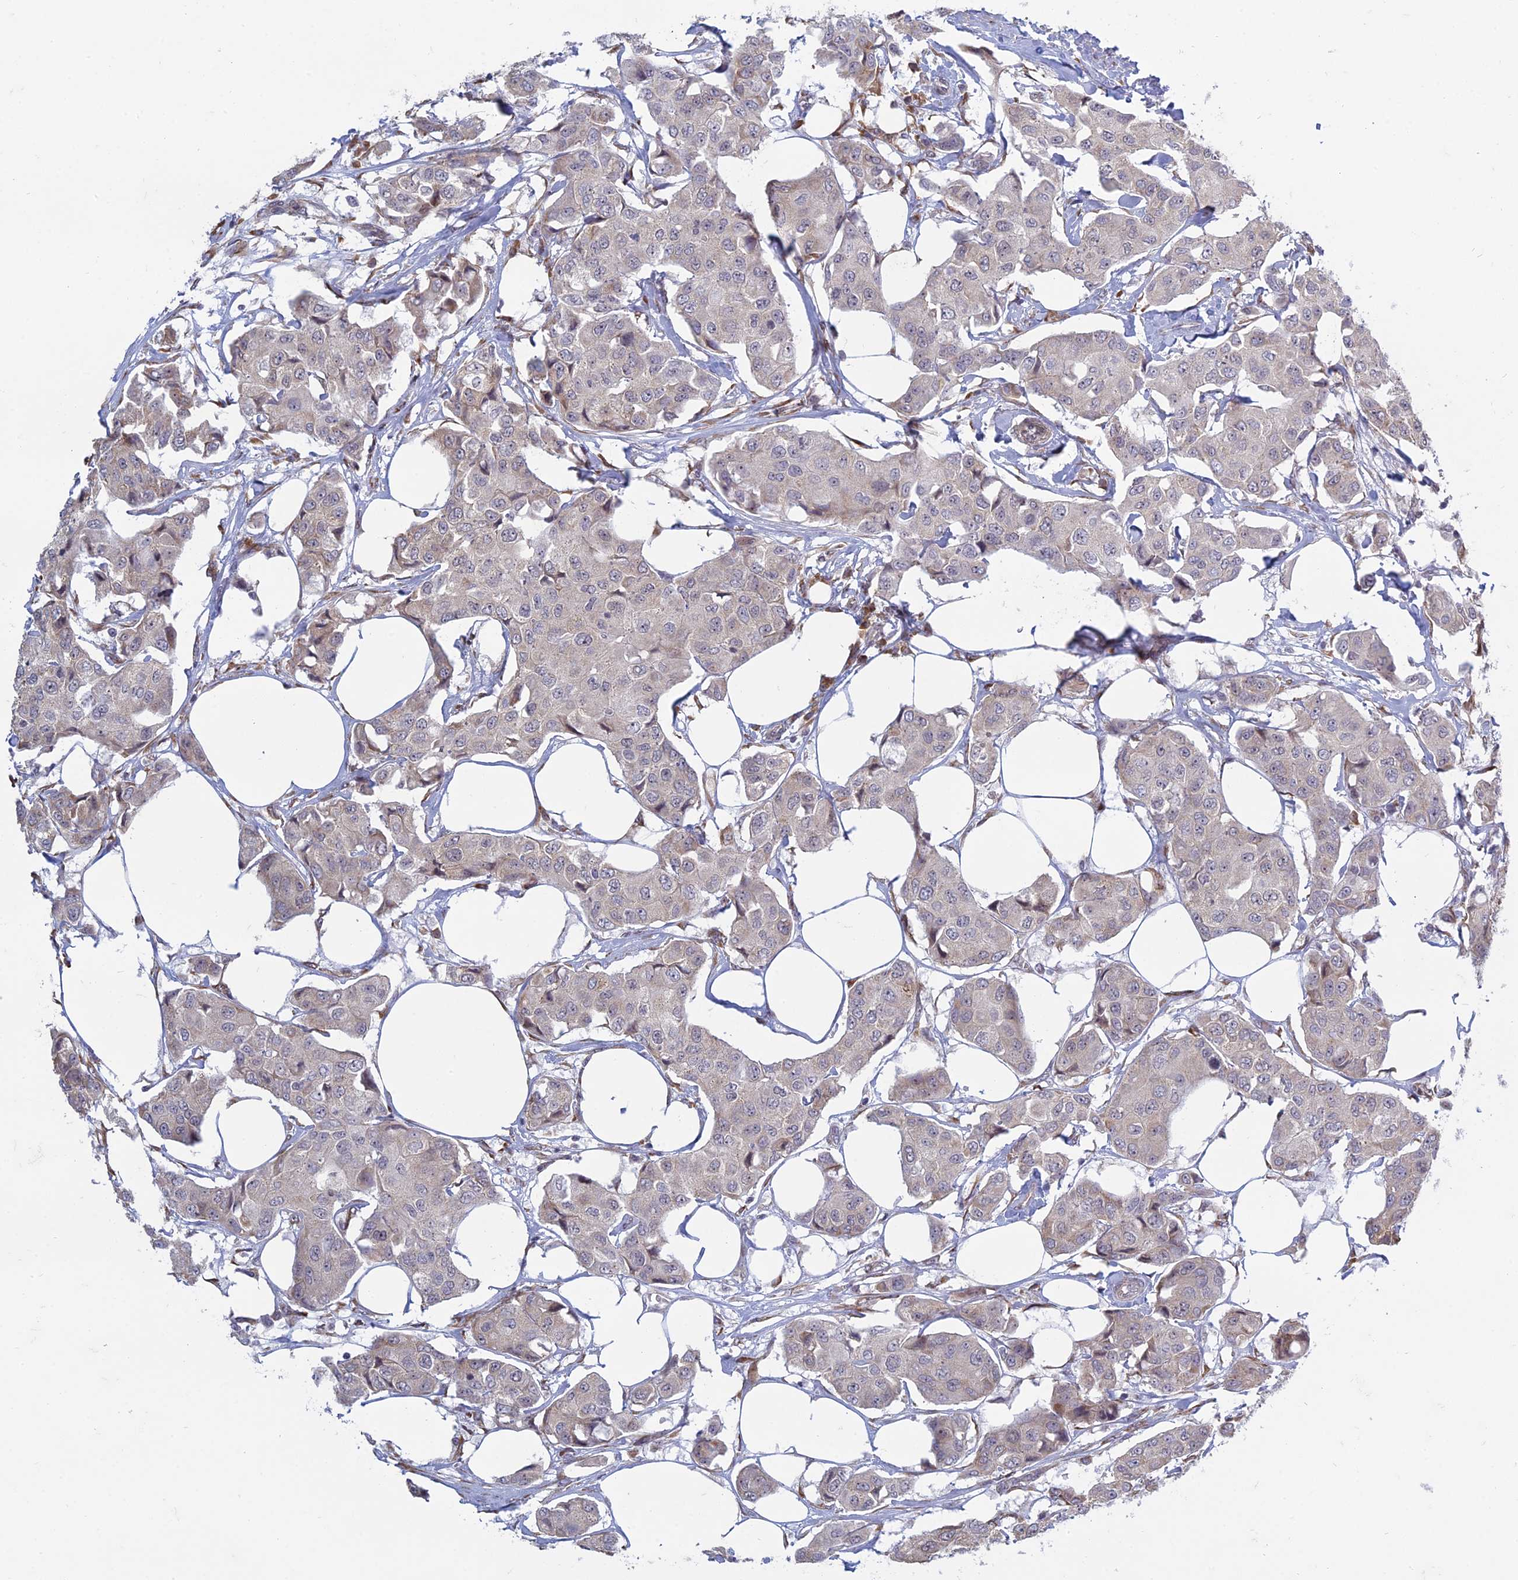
{"staining": {"intensity": "negative", "quantity": "none", "location": "none"}, "tissue": "breast cancer", "cell_type": "Tumor cells", "image_type": "cancer", "snomed": [{"axis": "morphology", "description": "Duct carcinoma"}, {"axis": "topography", "description": "Breast"}], "caption": "High magnification brightfield microscopy of breast intraductal carcinoma stained with DAB (brown) and counterstained with hematoxylin (blue): tumor cells show no significant positivity.", "gene": "RPS19BP1", "patient": {"sex": "female", "age": 80}}